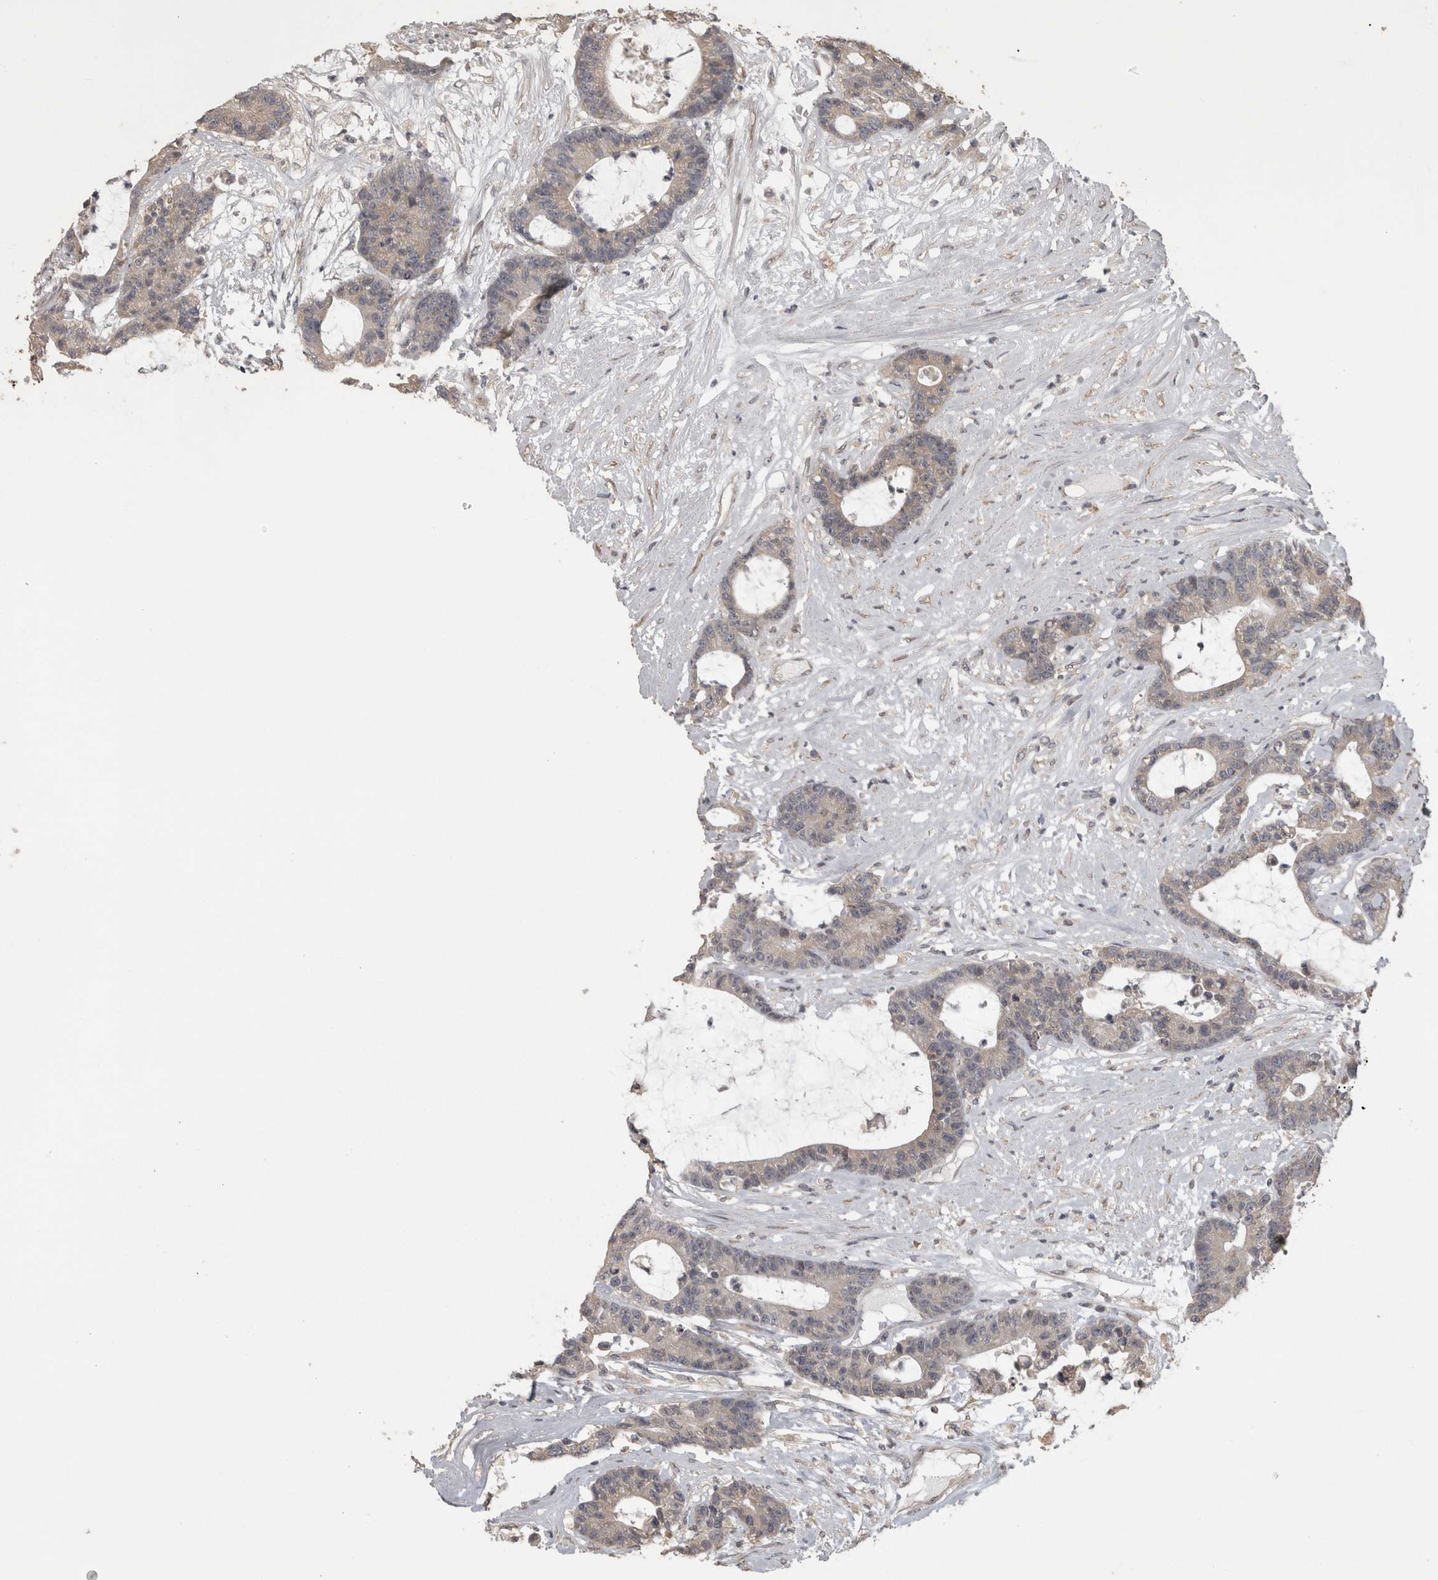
{"staining": {"intensity": "weak", "quantity": "25%-75%", "location": "cytoplasmic/membranous"}, "tissue": "colorectal cancer", "cell_type": "Tumor cells", "image_type": "cancer", "snomed": [{"axis": "morphology", "description": "Adenocarcinoma, NOS"}, {"axis": "topography", "description": "Colon"}], "caption": "A brown stain shows weak cytoplasmic/membranous expression of a protein in human adenocarcinoma (colorectal) tumor cells.", "gene": "RAB29", "patient": {"sex": "female", "age": 84}}